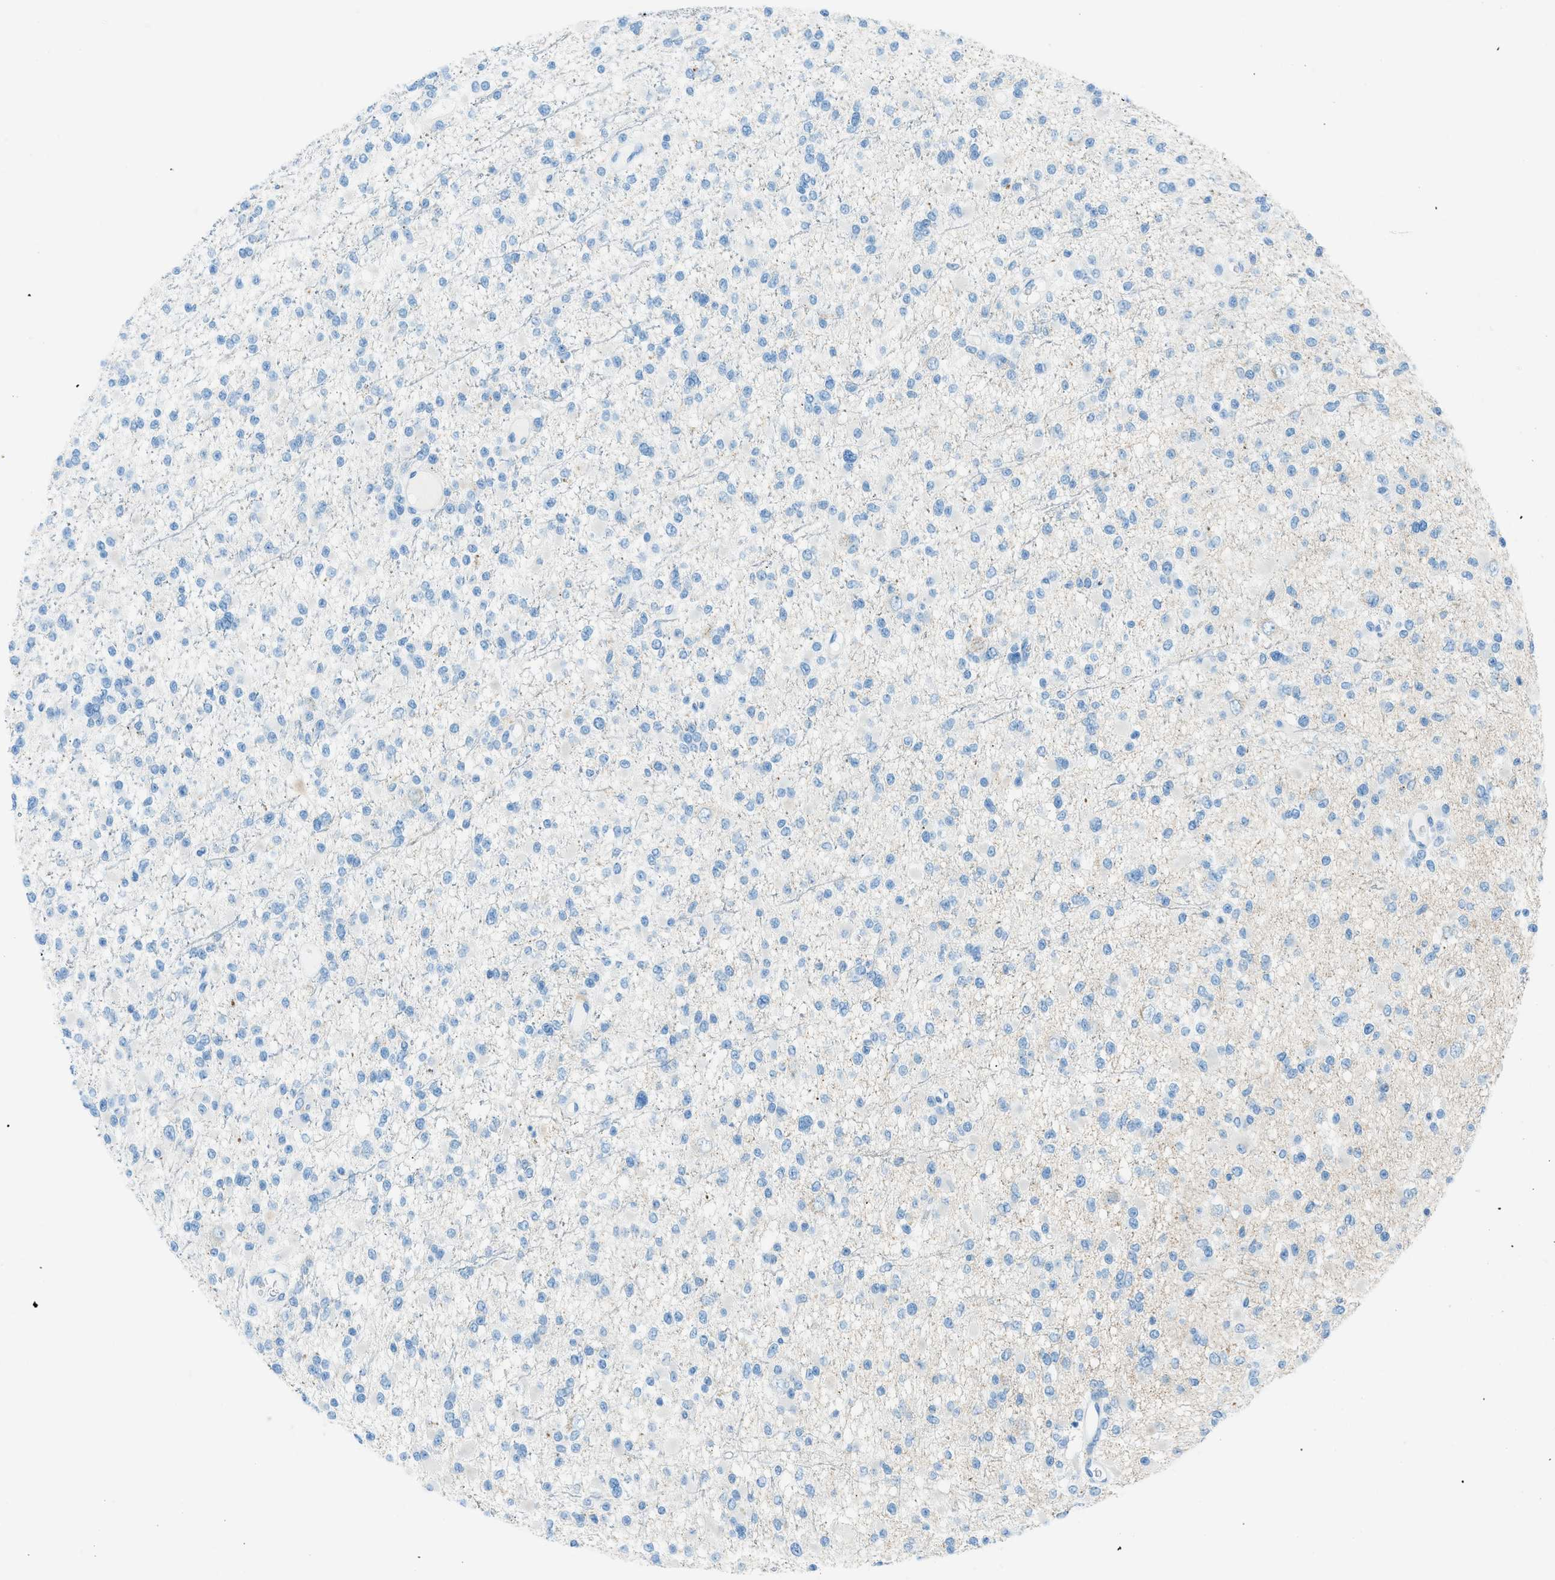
{"staining": {"intensity": "negative", "quantity": "none", "location": "none"}, "tissue": "glioma", "cell_type": "Tumor cells", "image_type": "cancer", "snomed": [{"axis": "morphology", "description": "Glioma, malignant, Low grade"}, {"axis": "topography", "description": "Brain"}], "caption": "Immunohistochemistry (IHC) photomicrograph of neoplastic tissue: glioma stained with DAB (3,3'-diaminobenzidine) shows no significant protein expression in tumor cells.", "gene": "C21orf62", "patient": {"sex": "female", "age": 22}}